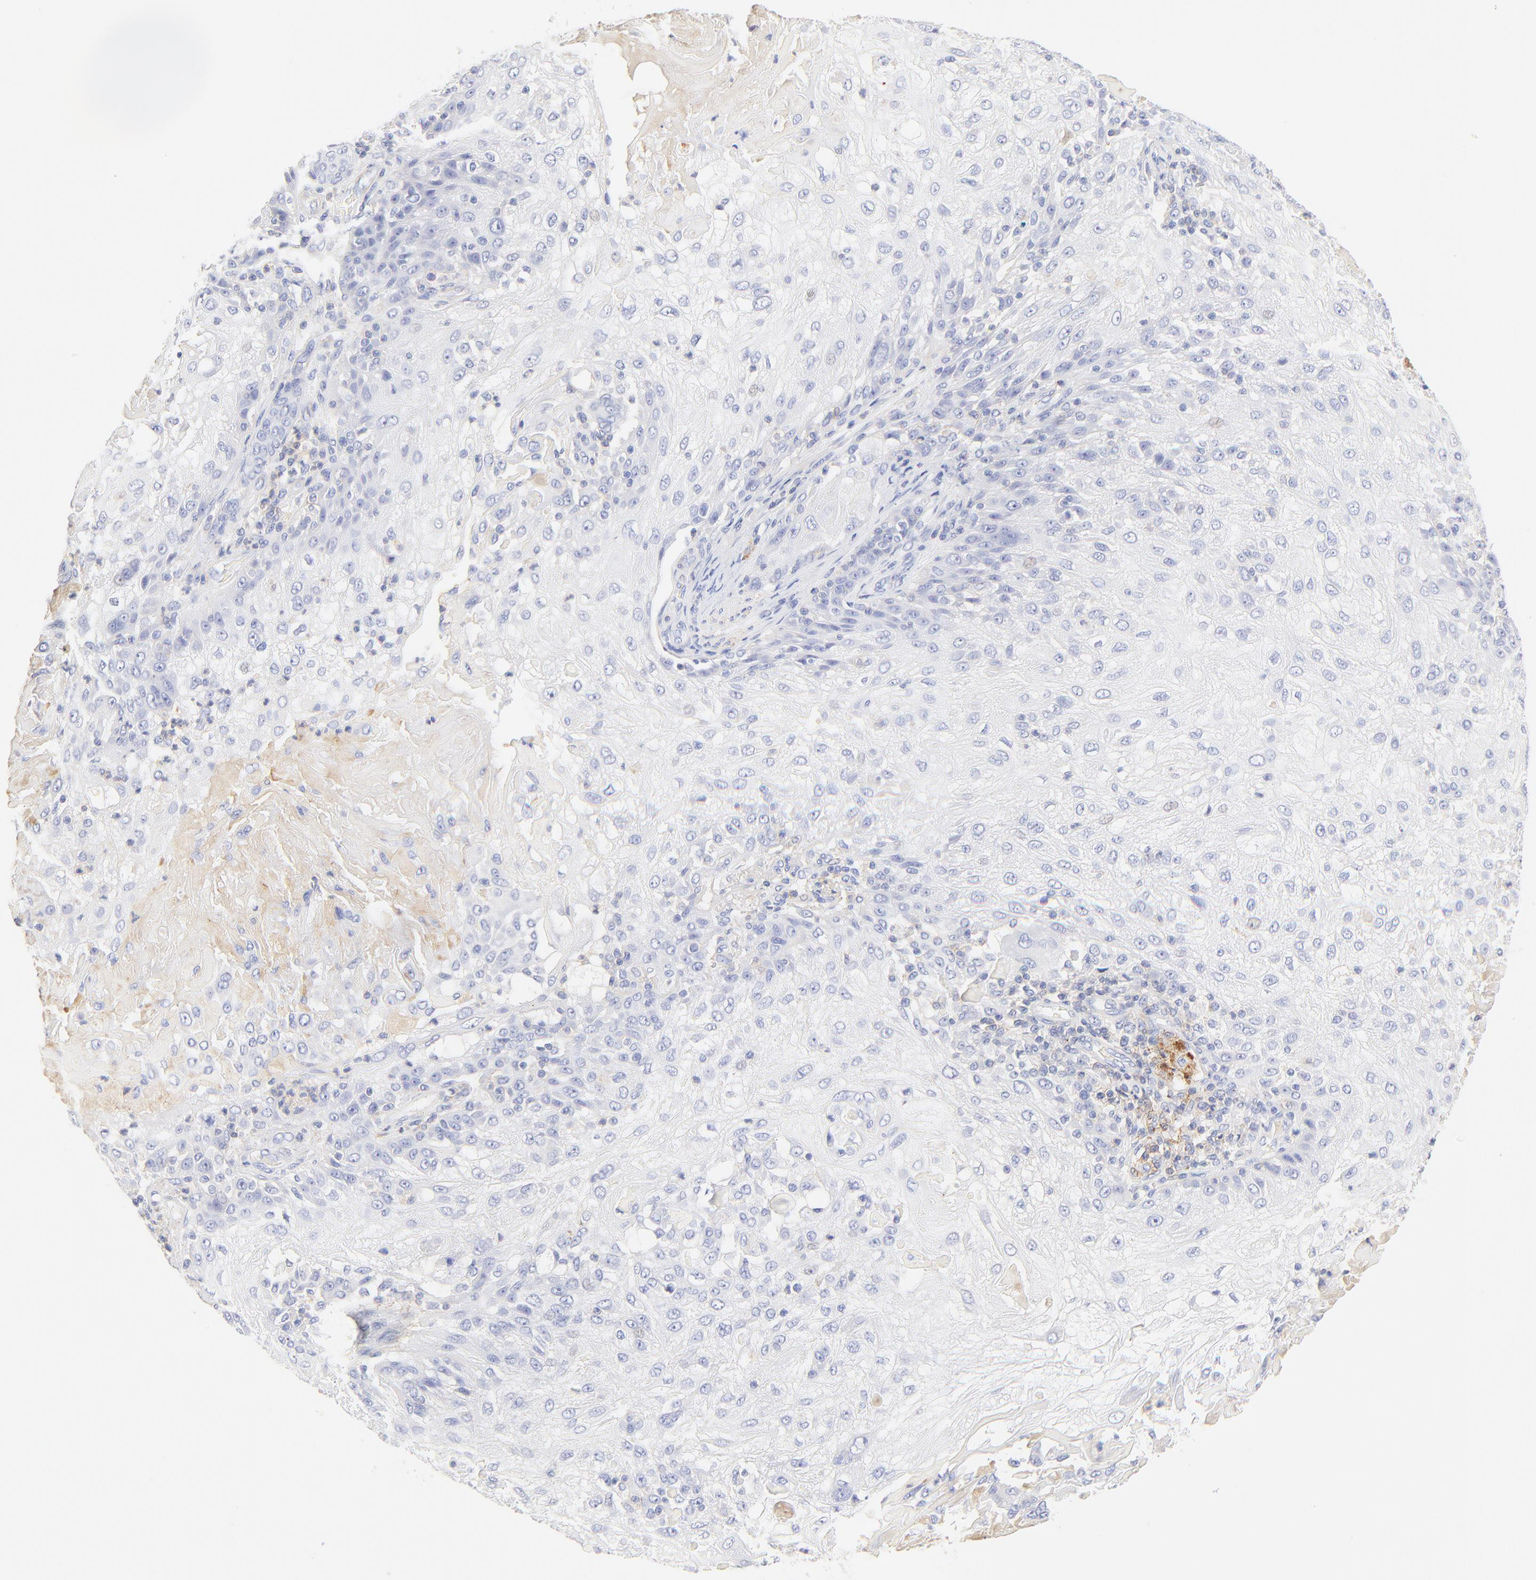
{"staining": {"intensity": "negative", "quantity": "none", "location": "none"}, "tissue": "skin cancer", "cell_type": "Tumor cells", "image_type": "cancer", "snomed": [{"axis": "morphology", "description": "Normal tissue, NOS"}, {"axis": "morphology", "description": "Squamous cell carcinoma, NOS"}, {"axis": "topography", "description": "Skin"}], "caption": "Micrograph shows no significant protein positivity in tumor cells of skin cancer (squamous cell carcinoma).", "gene": "MDGA2", "patient": {"sex": "female", "age": 83}}